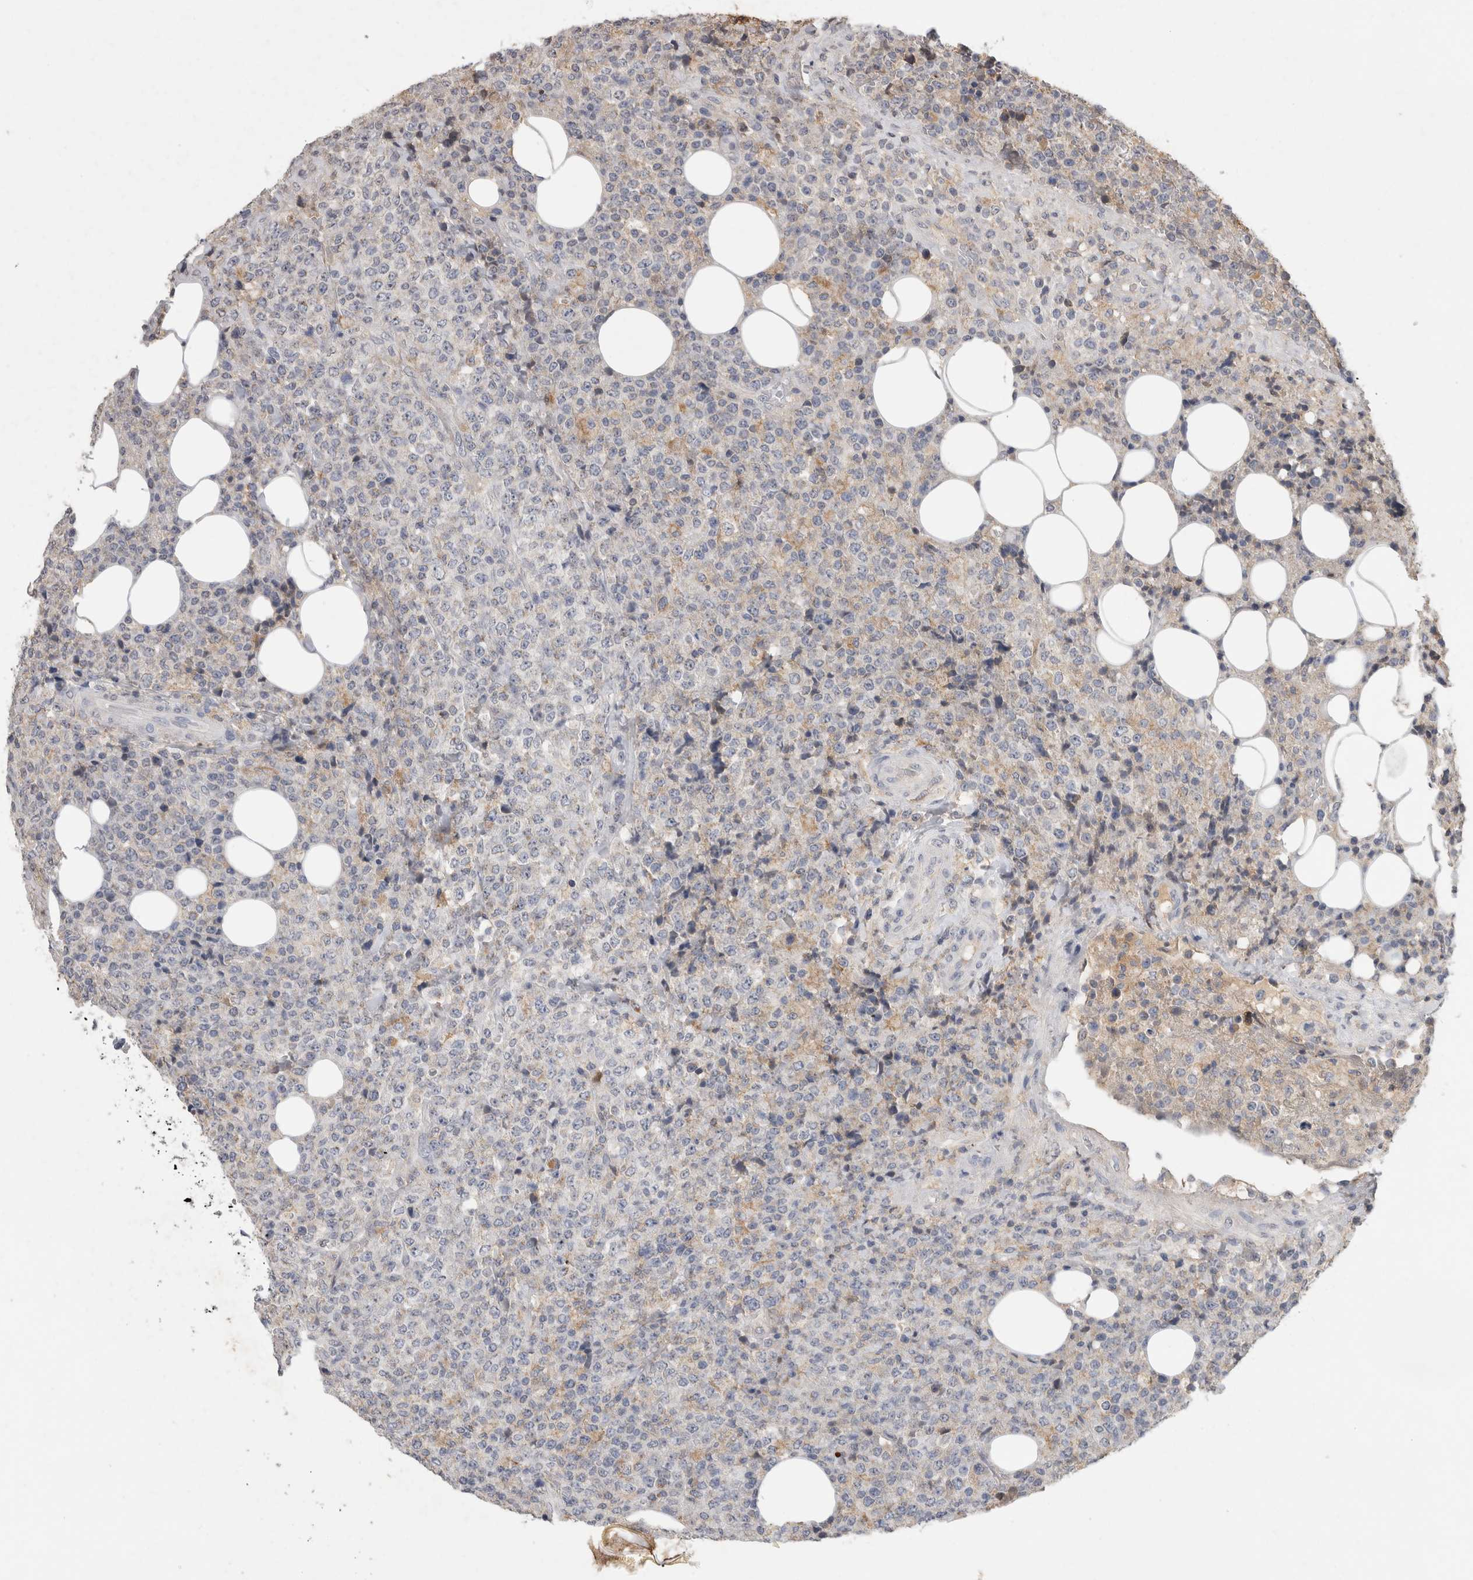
{"staining": {"intensity": "negative", "quantity": "none", "location": "none"}, "tissue": "lymphoma", "cell_type": "Tumor cells", "image_type": "cancer", "snomed": [{"axis": "morphology", "description": "Malignant lymphoma, non-Hodgkin's type, High grade"}, {"axis": "topography", "description": "Lymph node"}], "caption": "Immunohistochemistry image of lymphoma stained for a protein (brown), which displays no expression in tumor cells. (Brightfield microscopy of DAB immunohistochemistry (IHC) at high magnification).", "gene": "CNTFR", "patient": {"sex": "male", "age": 13}}